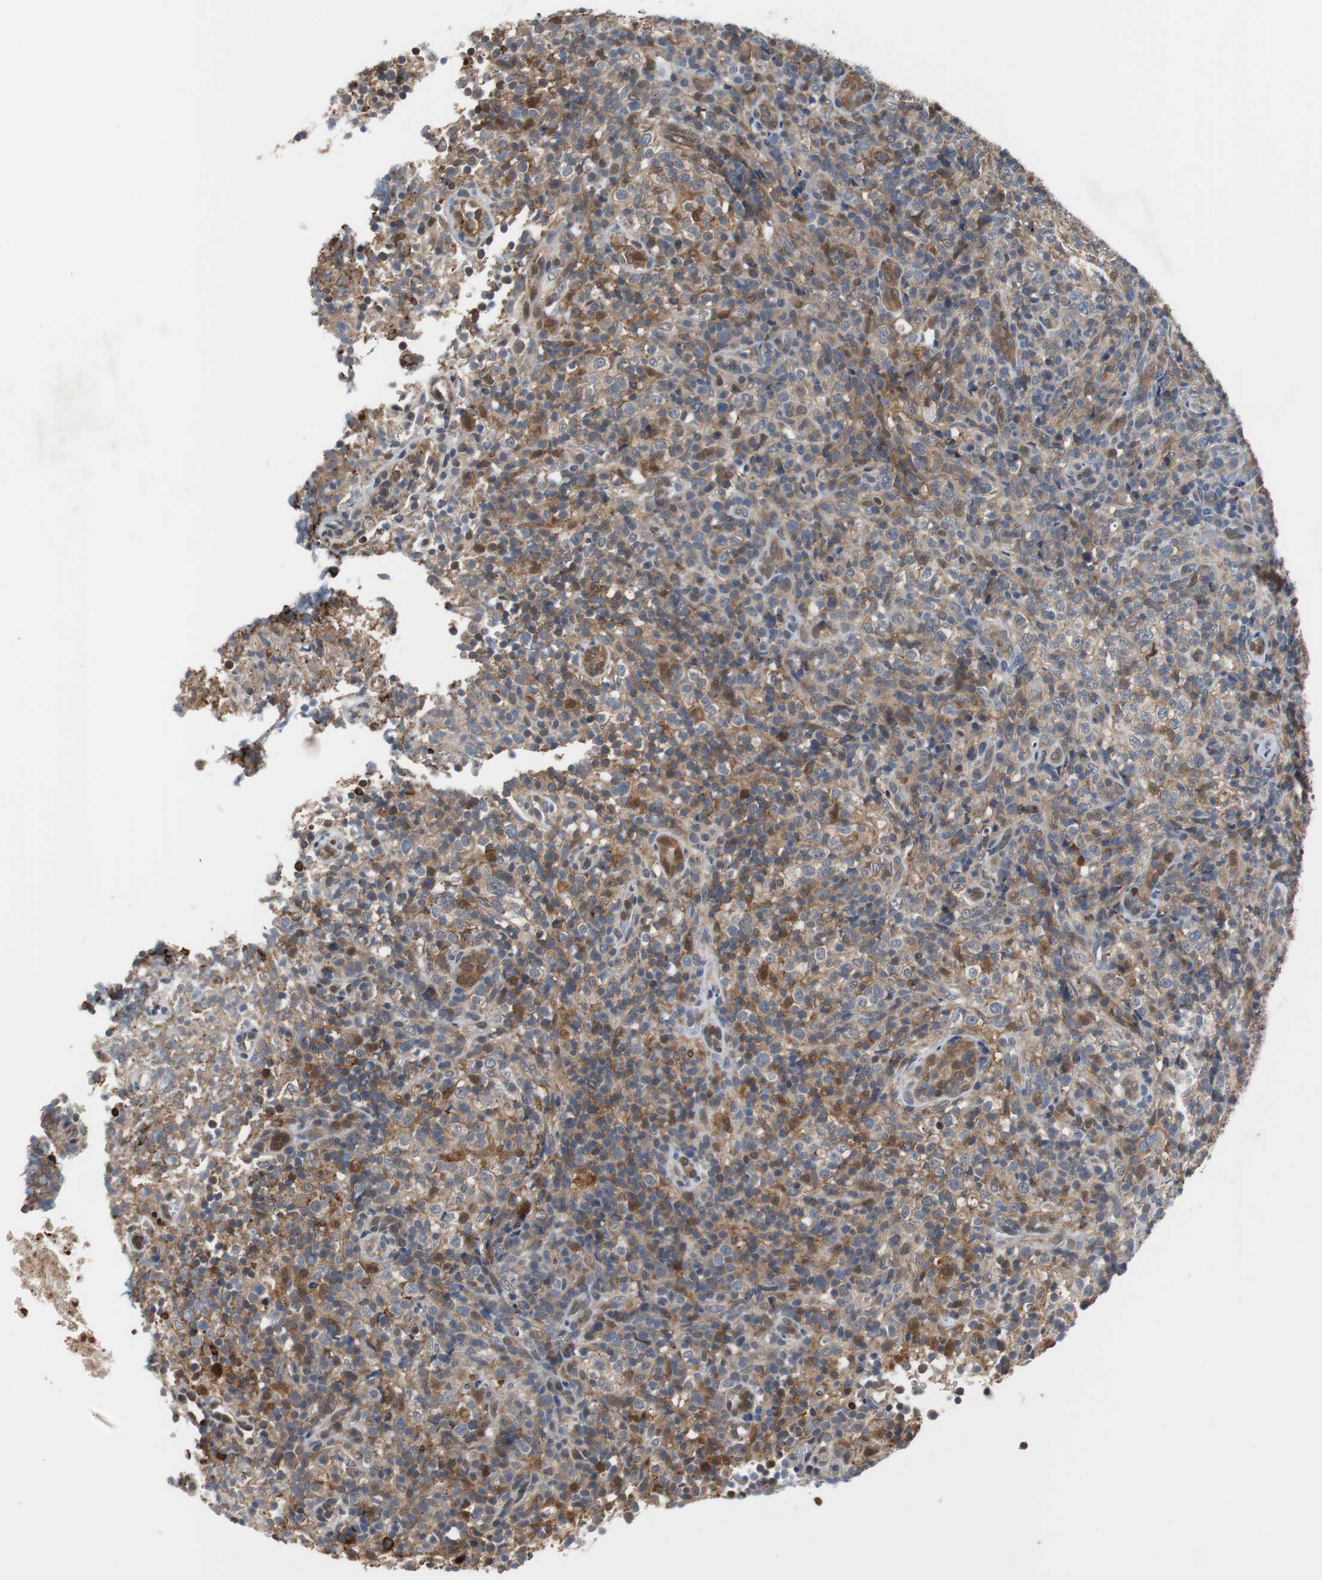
{"staining": {"intensity": "negative", "quantity": "none", "location": "none"}, "tissue": "lymphoma", "cell_type": "Tumor cells", "image_type": "cancer", "snomed": [{"axis": "morphology", "description": "Malignant lymphoma, non-Hodgkin's type, High grade"}, {"axis": "topography", "description": "Lymph node"}], "caption": "This is an immunohistochemistry histopathology image of lymphoma. There is no staining in tumor cells.", "gene": "ANXA4", "patient": {"sex": "female", "age": 76}}